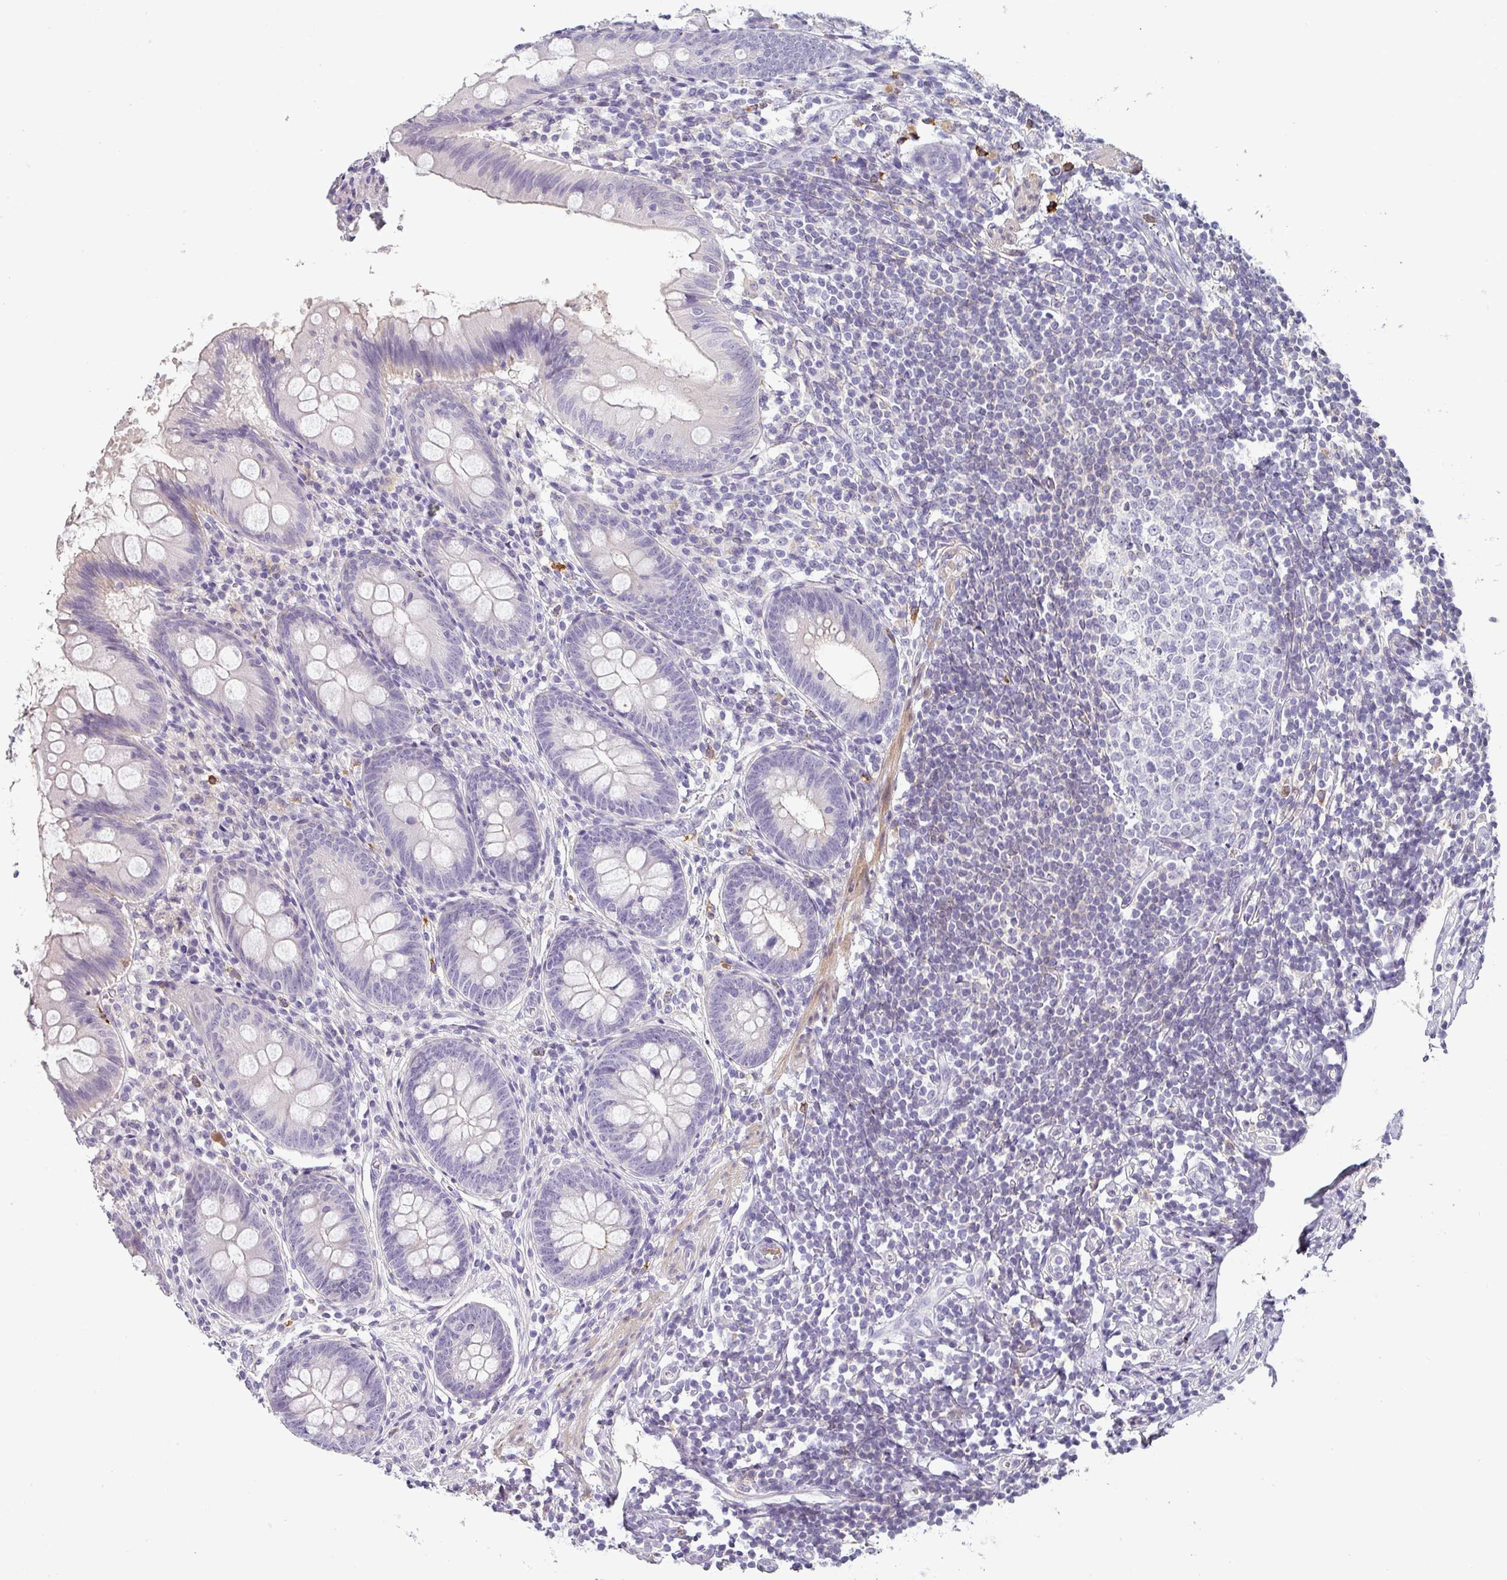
{"staining": {"intensity": "negative", "quantity": "none", "location": "none"}, "tissue": "appendix", "cell_type": "Glandular cells", "image_type": "normal", "snomed": [{"axis": "morphology", "description": "Normal tissue, NOS"}, {"axis": "topography", "description": "Appendix"}], "caption": "High power microscopy micrograph of an immunohistochemistry histopathology image of unremarkable appendix, revealing no significant expression in glandular cells. The staining is performed using DAB brown chromogen with nuclei counter-stained in using hematoxylin.", "gene": "BTLA", "patient": {"sex": "female", "age": 51}}